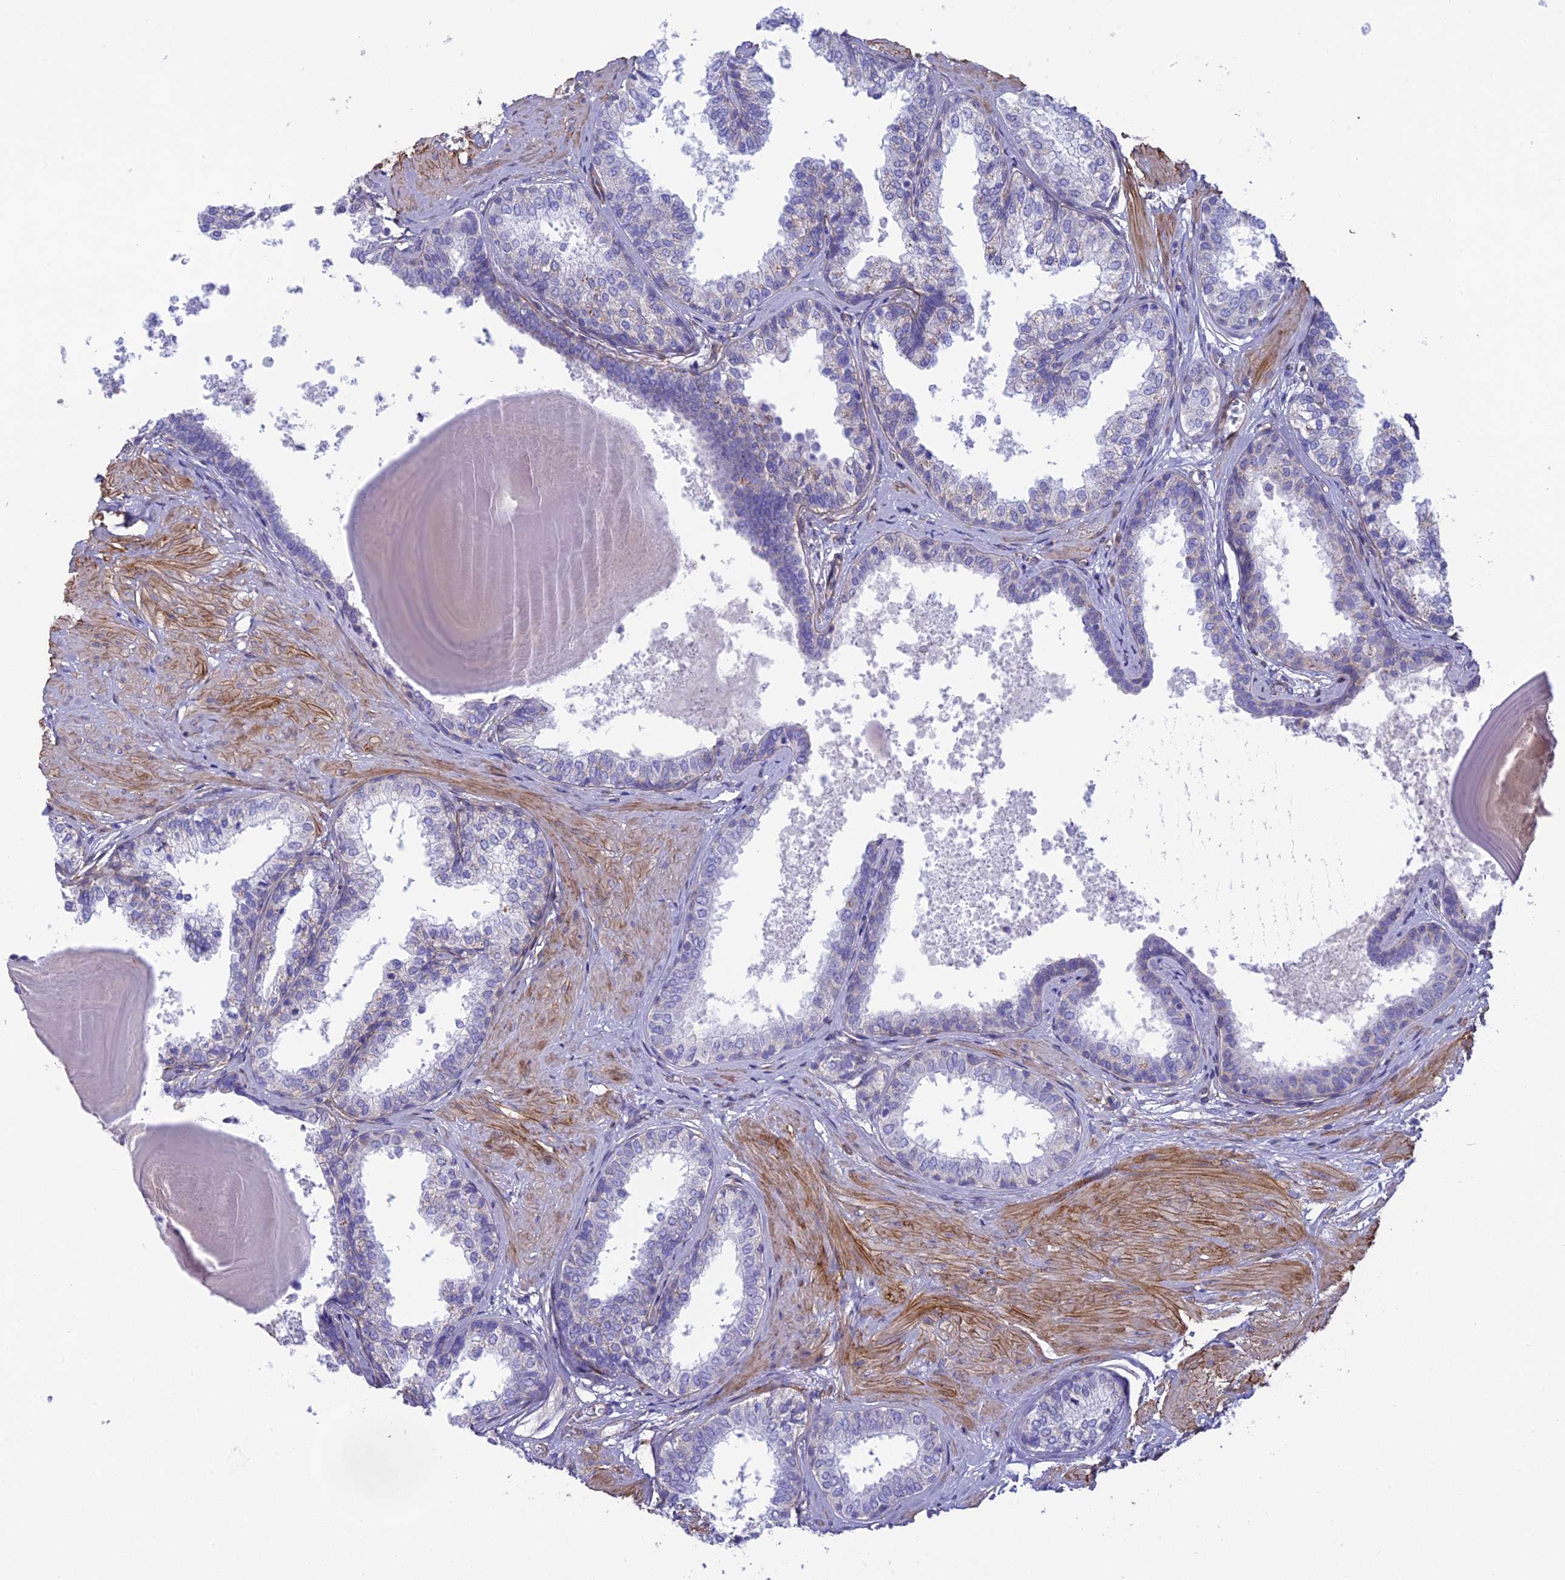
{"staining": {"intensity": "negative", "quantity": "none", "location": "none"}, "tissue": "prostate", "cell_type": "Glandular cells", "image_type": "normal", "snomed": [{"axis": "morphology", "description": "Normal tissue, NOS"}, {"axis": "topography", "description": "Prostate"}], "caption": "This micrograph is of unremarkable prostate stained with IHC to label a protein in brown with the nuclei are counter-stained blue. There is no expression in glandular cells. (Stains: DAB immunohistochemistry with hematoxylin counter stain, Microscopy: brightfield microscopy at high magnification).", "gene": "TNS1", "patient": {"sex": "male", "age": 48}}